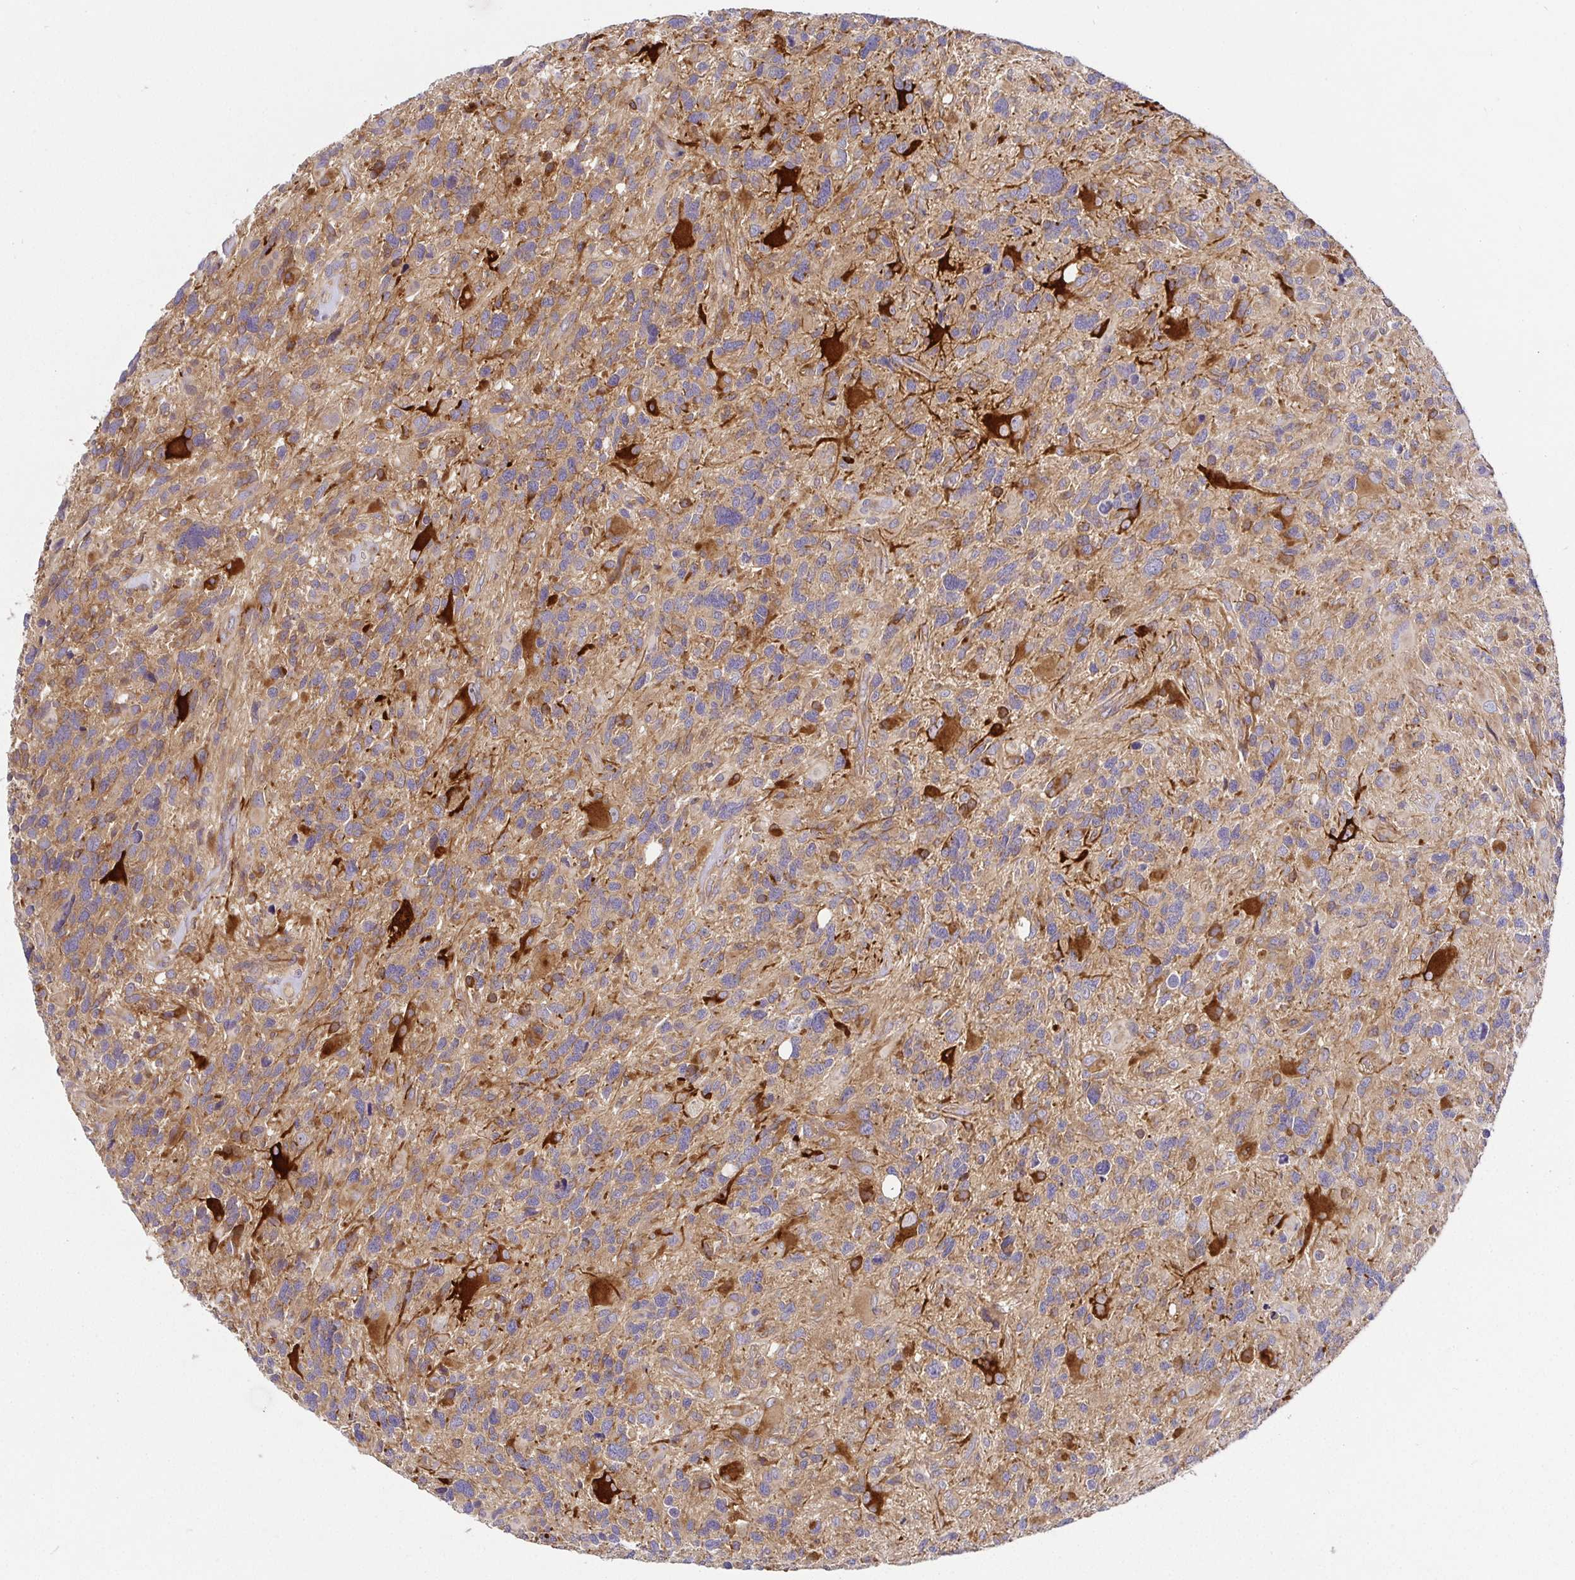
{"staining": {"intensity": "weak", "quantity": "25%-75%", "location": "cytoplasmic/membranous"}, "tissue": "glioma", "cell_type": "Tumor cells", "image_type": "cancer", "snomed": [{"axis": "morphology", "description": "Glioma, malignant, High grade"}, {"axis": "topography", "description": "Brain"}], "caption": "A low amount of weak cytoplasmic/membranous staining is present in about 25%-75% of tumor cells in malignant glioma (high-grade) tissue.", "gene": "SNX8", "patient": {"sex": "male", "age": 49}}